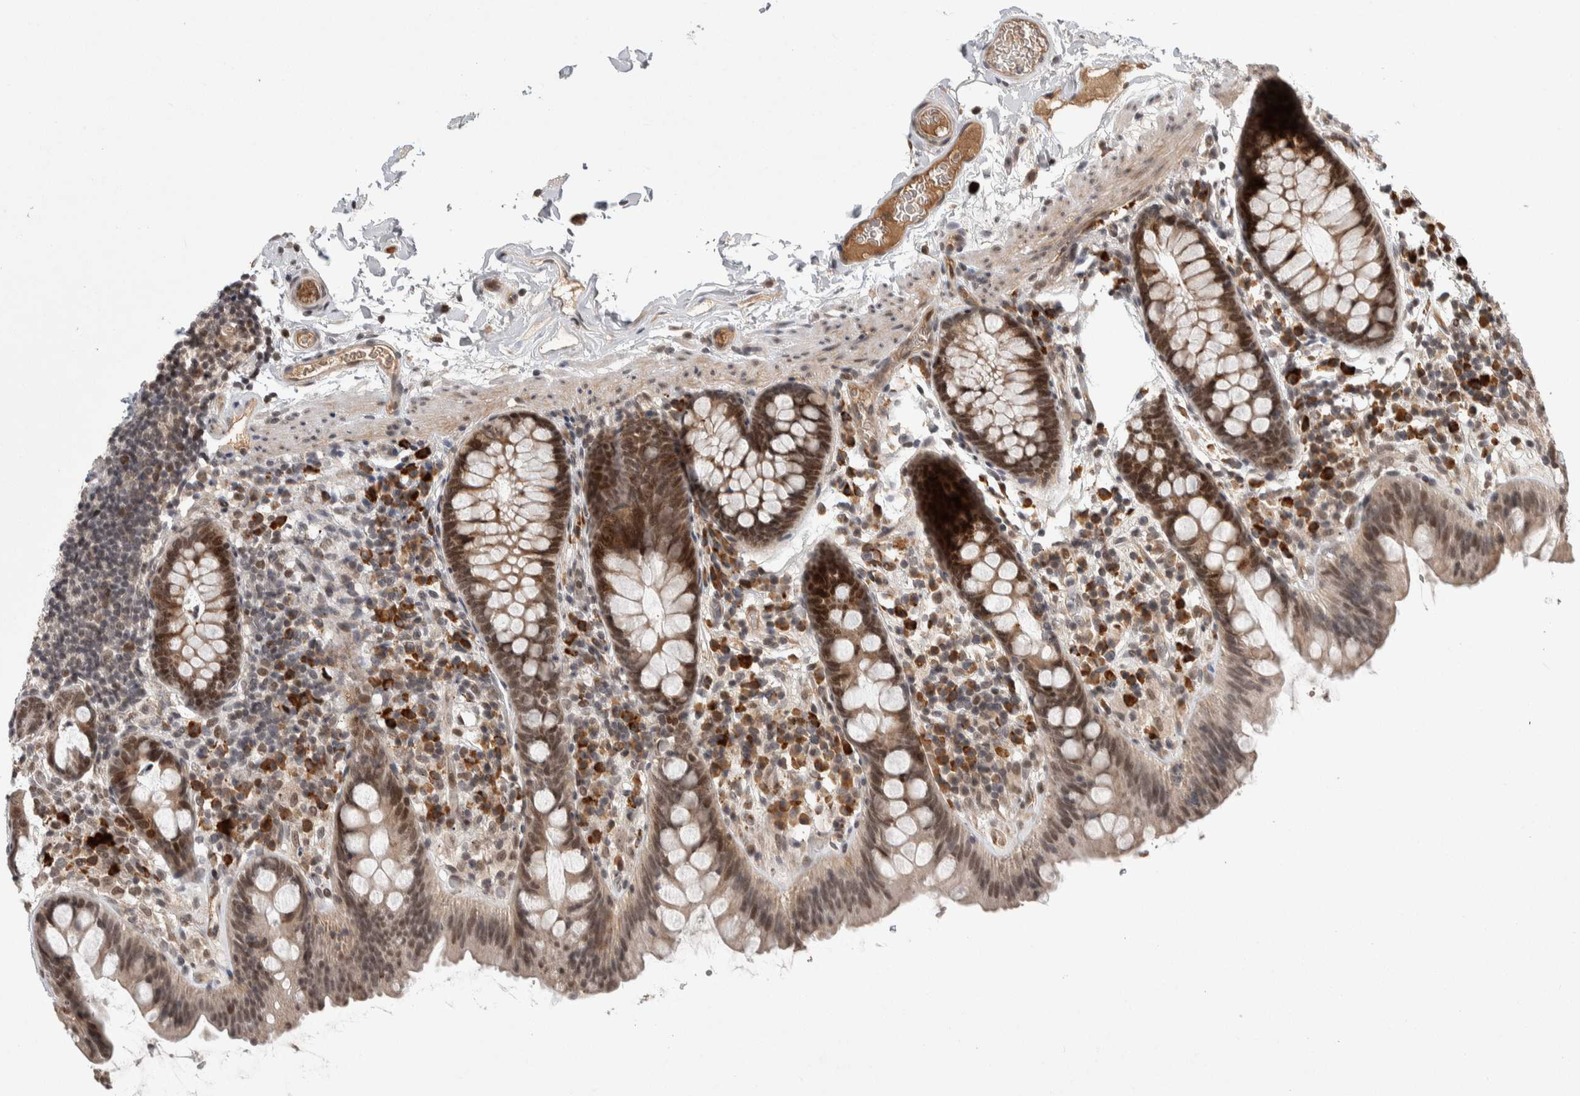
{"staining": {"intensity": "moderate", "quantity": "25%-75%", "location": "cytoplasmic/membranous,nuclear"}, "tissue": "colon", "cell_type": "Endothelial cells", "image_type": "normal", "snomed": [{"axis": "morphology", "description": "Normal tissue, NOS"}, {"axis": "topography", "description": "Colon"}], "caption": "Immunohistochemical staining of unremarkable human colon demonstrates moderate cytoplasmic/membranous,nuclear protein positivity in approximately 25%-75% of endothelial cells.", "gene": "ZNF592", "patient": {"sex": "female", "age": 80}}